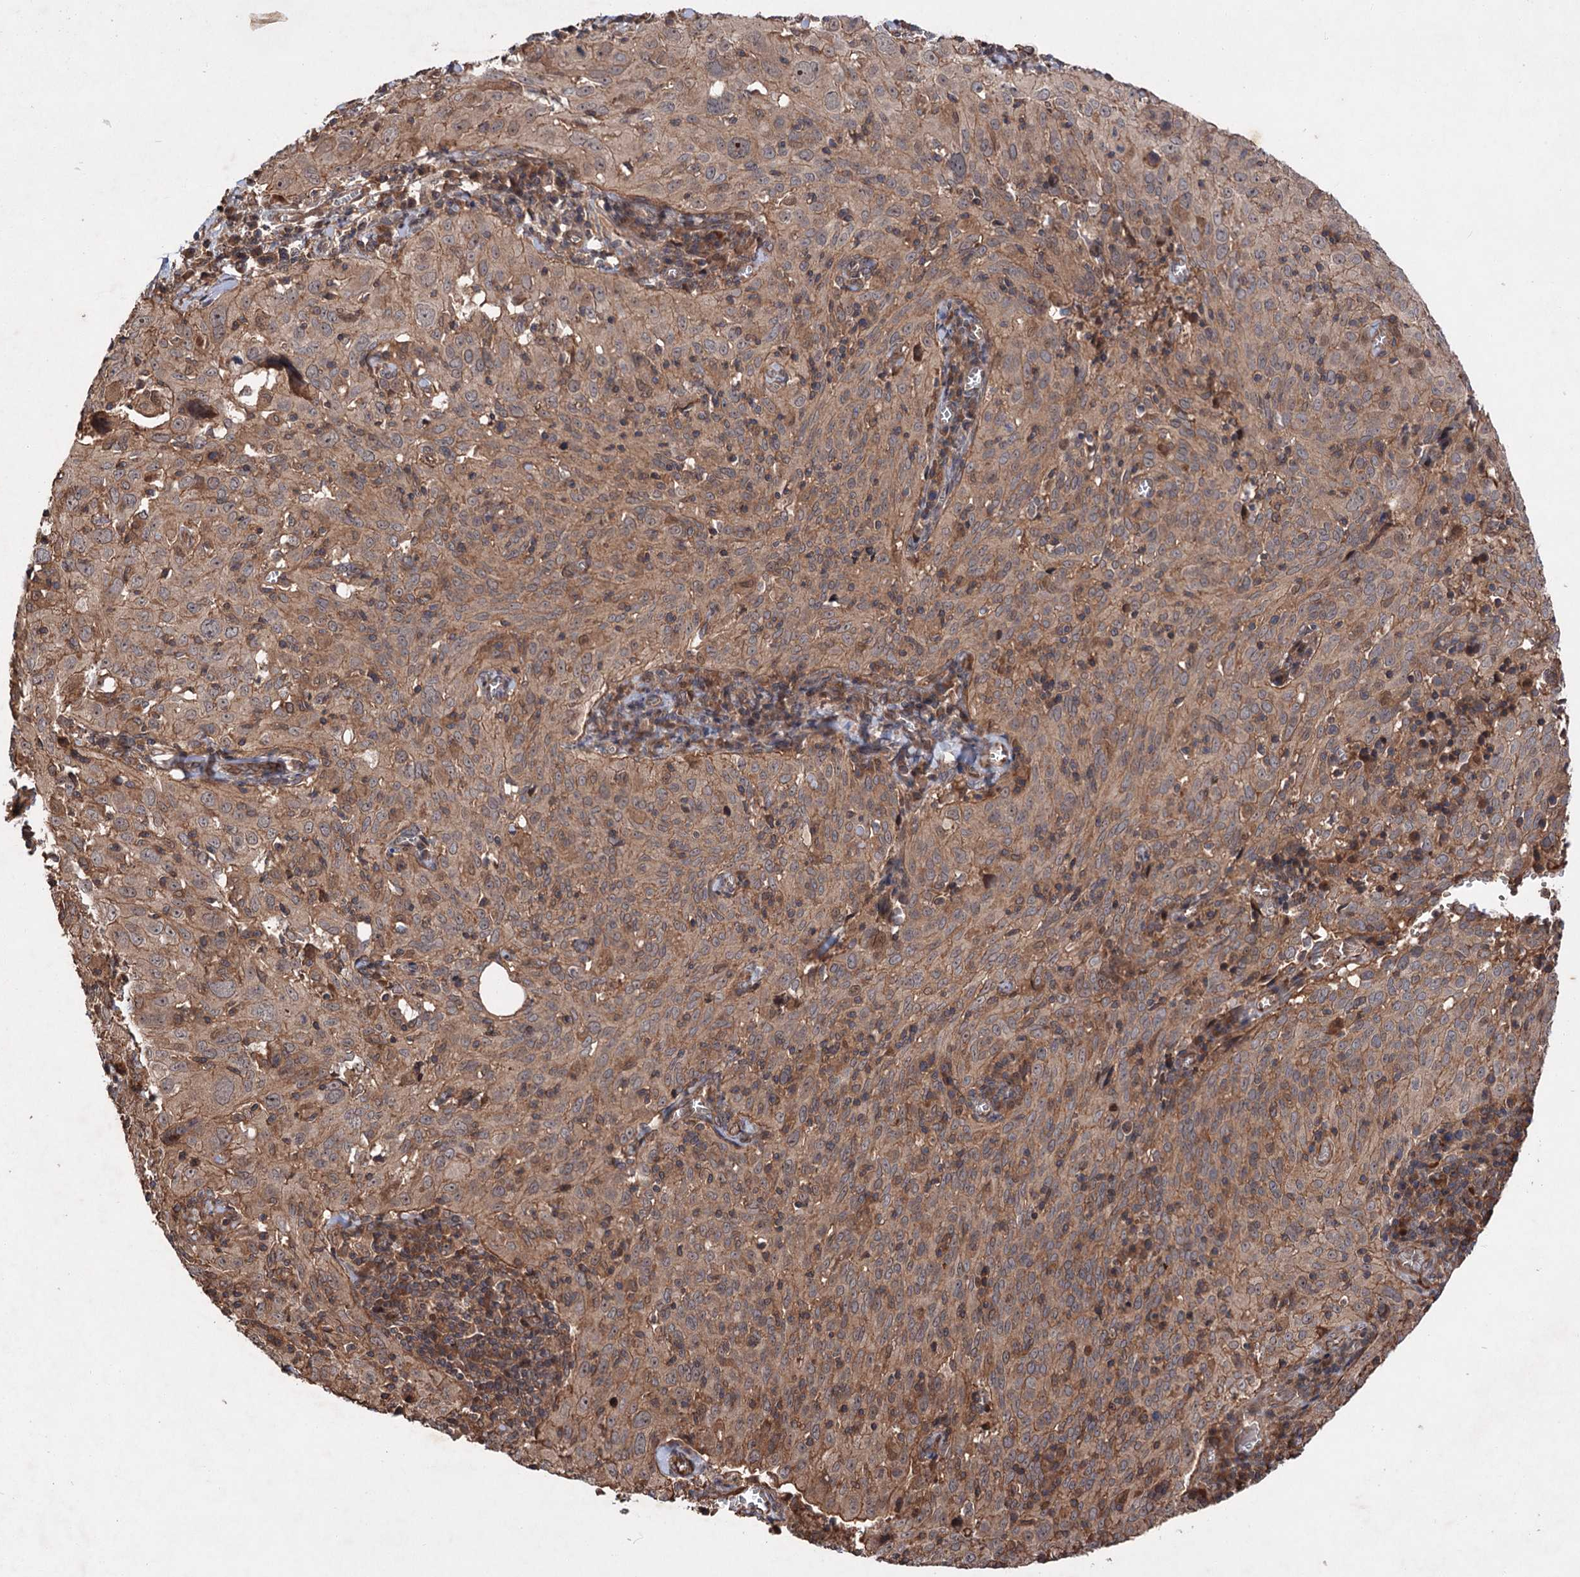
{"staining": {"intensity": "weak", "quantity": ">75%", "location": "cytoplasmic/membranous"}, "tissue": "cervical cancer", "cell_type": "Tumor cells", "image_type": "cancer", "snomed": [{"axis": "morphology", "description": "Squamous cell carcinoma, NOS"}, {"axis": "topography", "description": "Cervix"}], "caption": "This is an image of IHC staining of cervical cancer (squamous cell carcinoma), which shows weak staining in the cytoplasmic/membranous of tumor cells.", "gene": "ADK", "patient": {"sex": "female", "age": 31}}